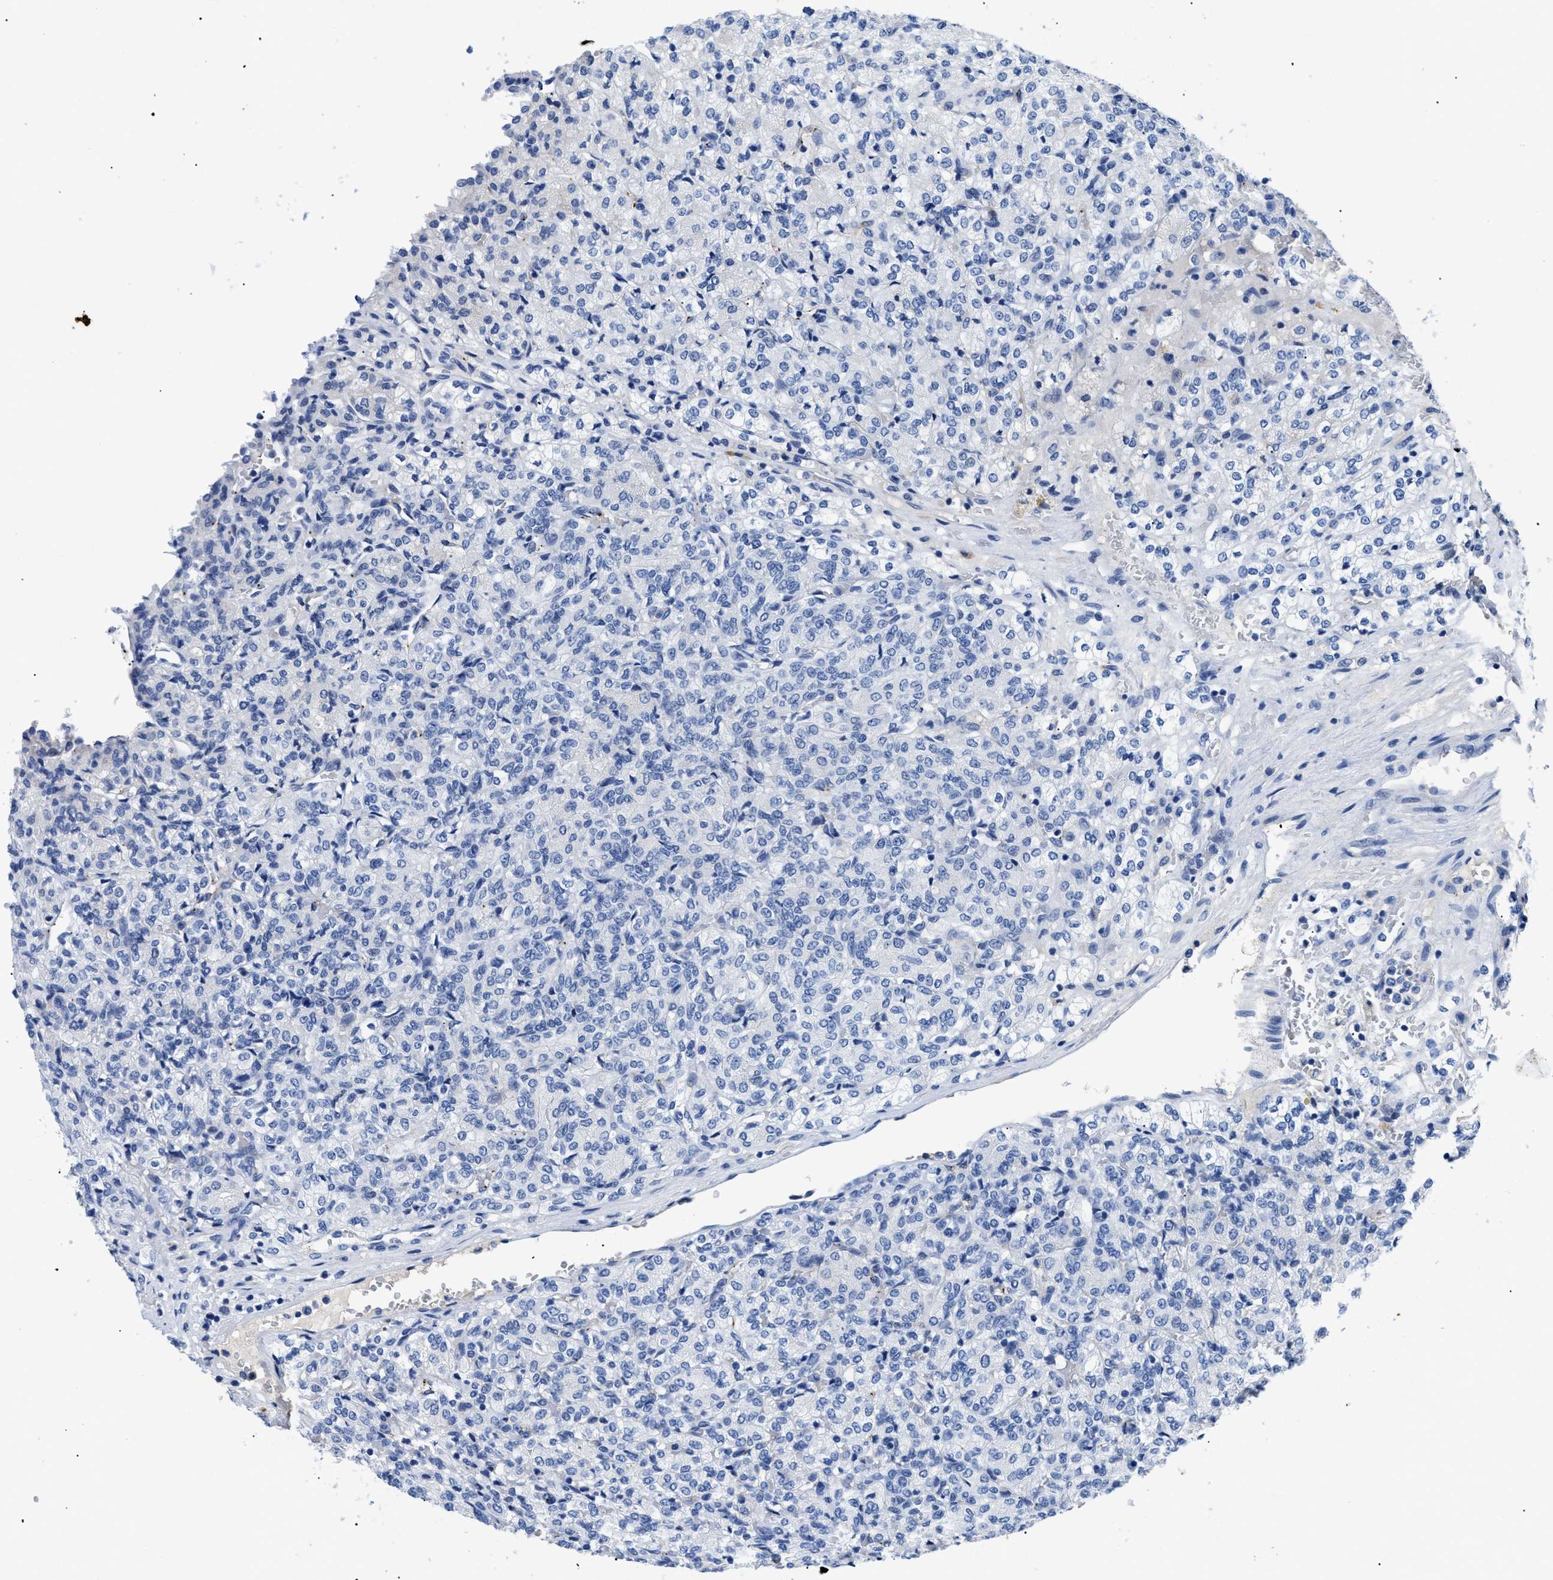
{"staining": {"intensity": "negative", "quantity": "none", "location": "none"}, "tissue": "renal cancer", "cell_type": "Tumor cells", "image_type": "cancer", "snomed": [{"axis": "morphology", "description": "Adenocarcinoma, NOS"}, {"axis": "topography", "description": "Kidney"}], "caption": "Photomicrograph shows no significant protein positivity in tumor cells of adenocarcinoma (renal). (Brightfield microscopy of DAB (3,3'-diaminobenzidine) immunohistochemistry at high magnification).", "gene": "TMEM68", "patient": {"sex": "male", "age": 77}}